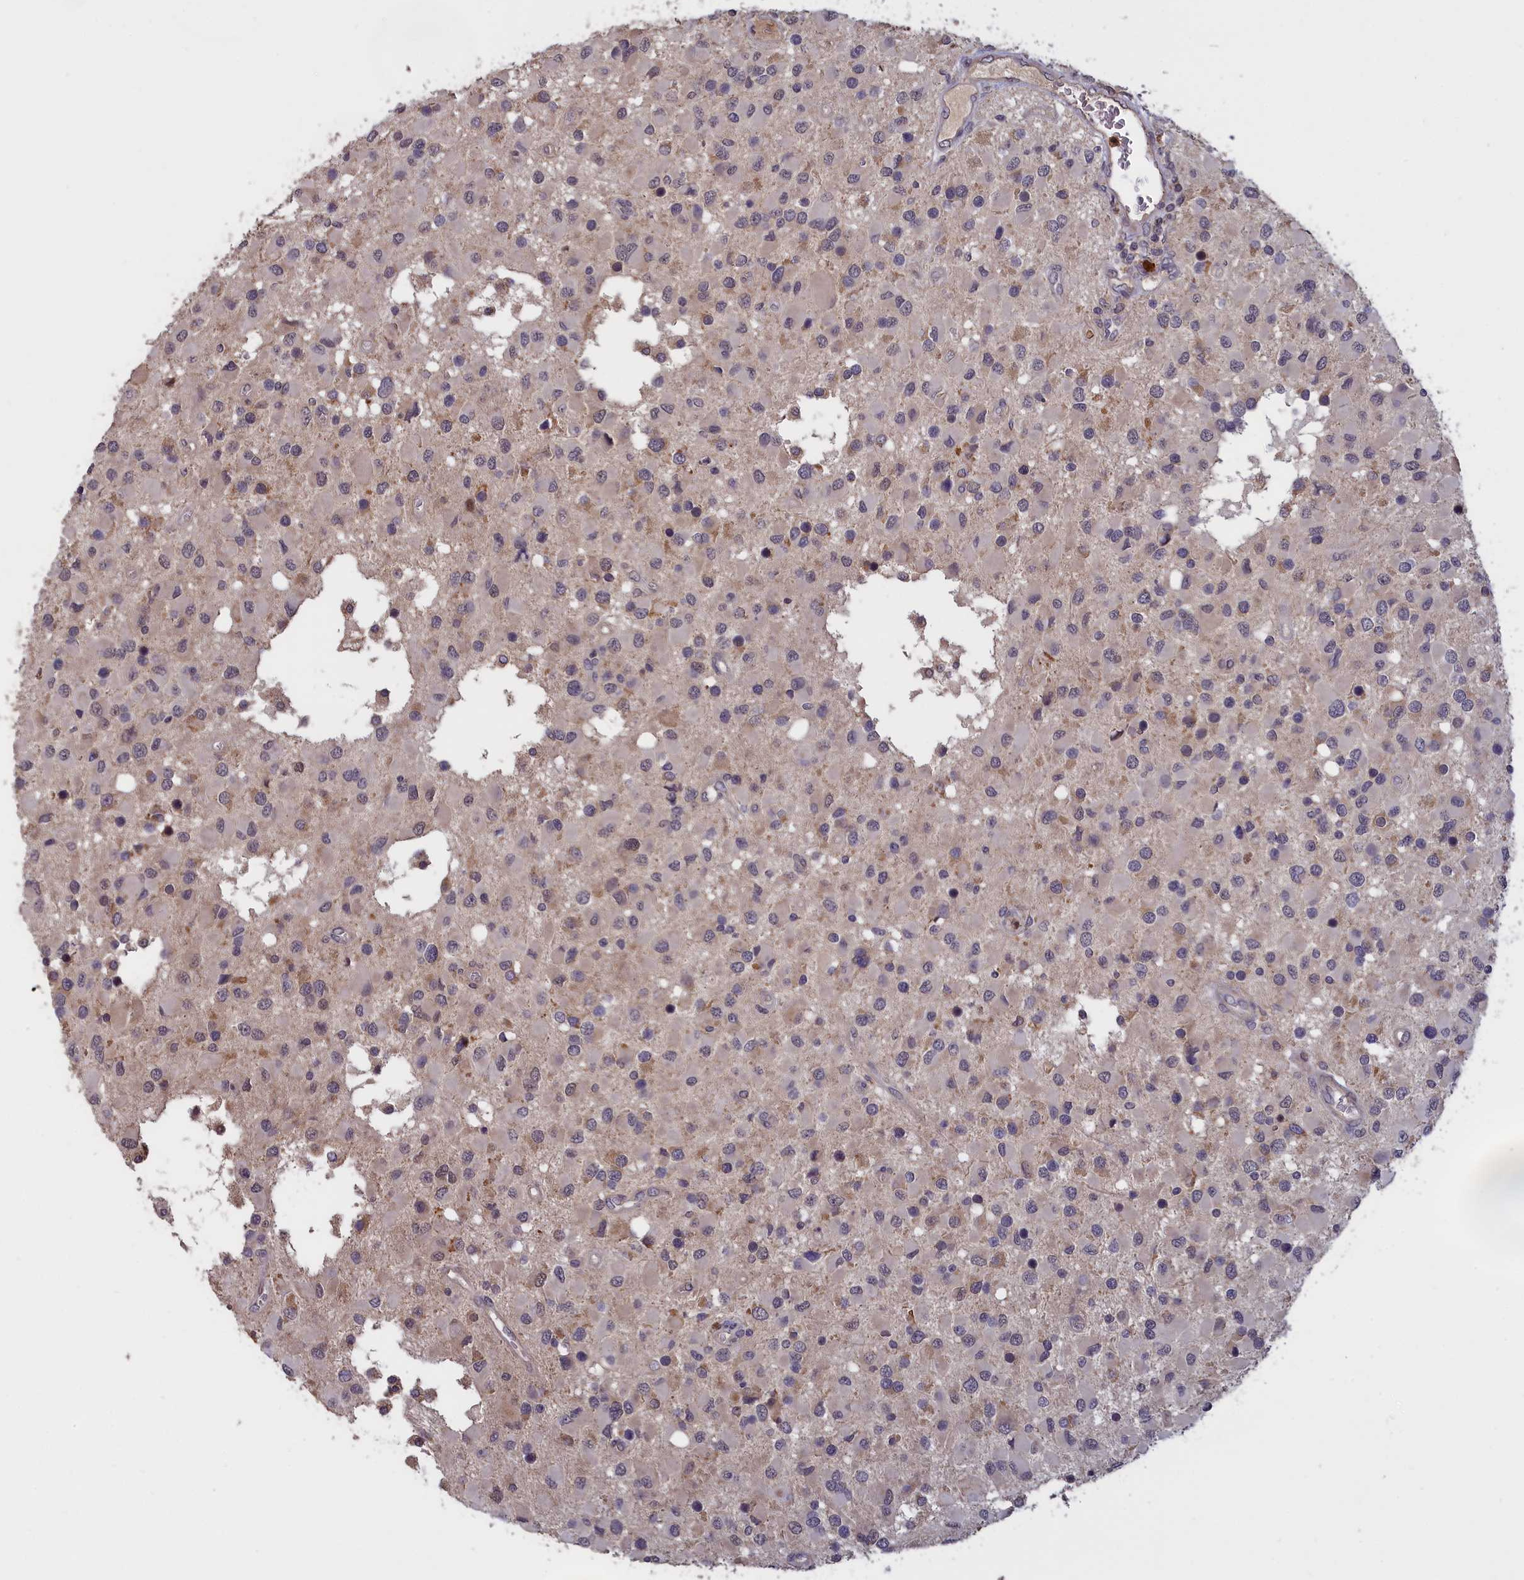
{"staining": {"intensity": "negative", "quantity": "none", "location": "none"}, "tissue": "glioma", "cell_type": "Tumor cells", "image_type": "cancer", "snomed": [{"axis": "morphology", "description": "Glioma, malignant, High grade"}, {"axis": "topography", "description": "Brain"}], "caption": "Malignant glioma (high-grade) stained for a protein using immunohistochemistry shows no staining tumor cells.", "gene": "EPB41L4B", "patient": {"sex": "male", "age": 53}}